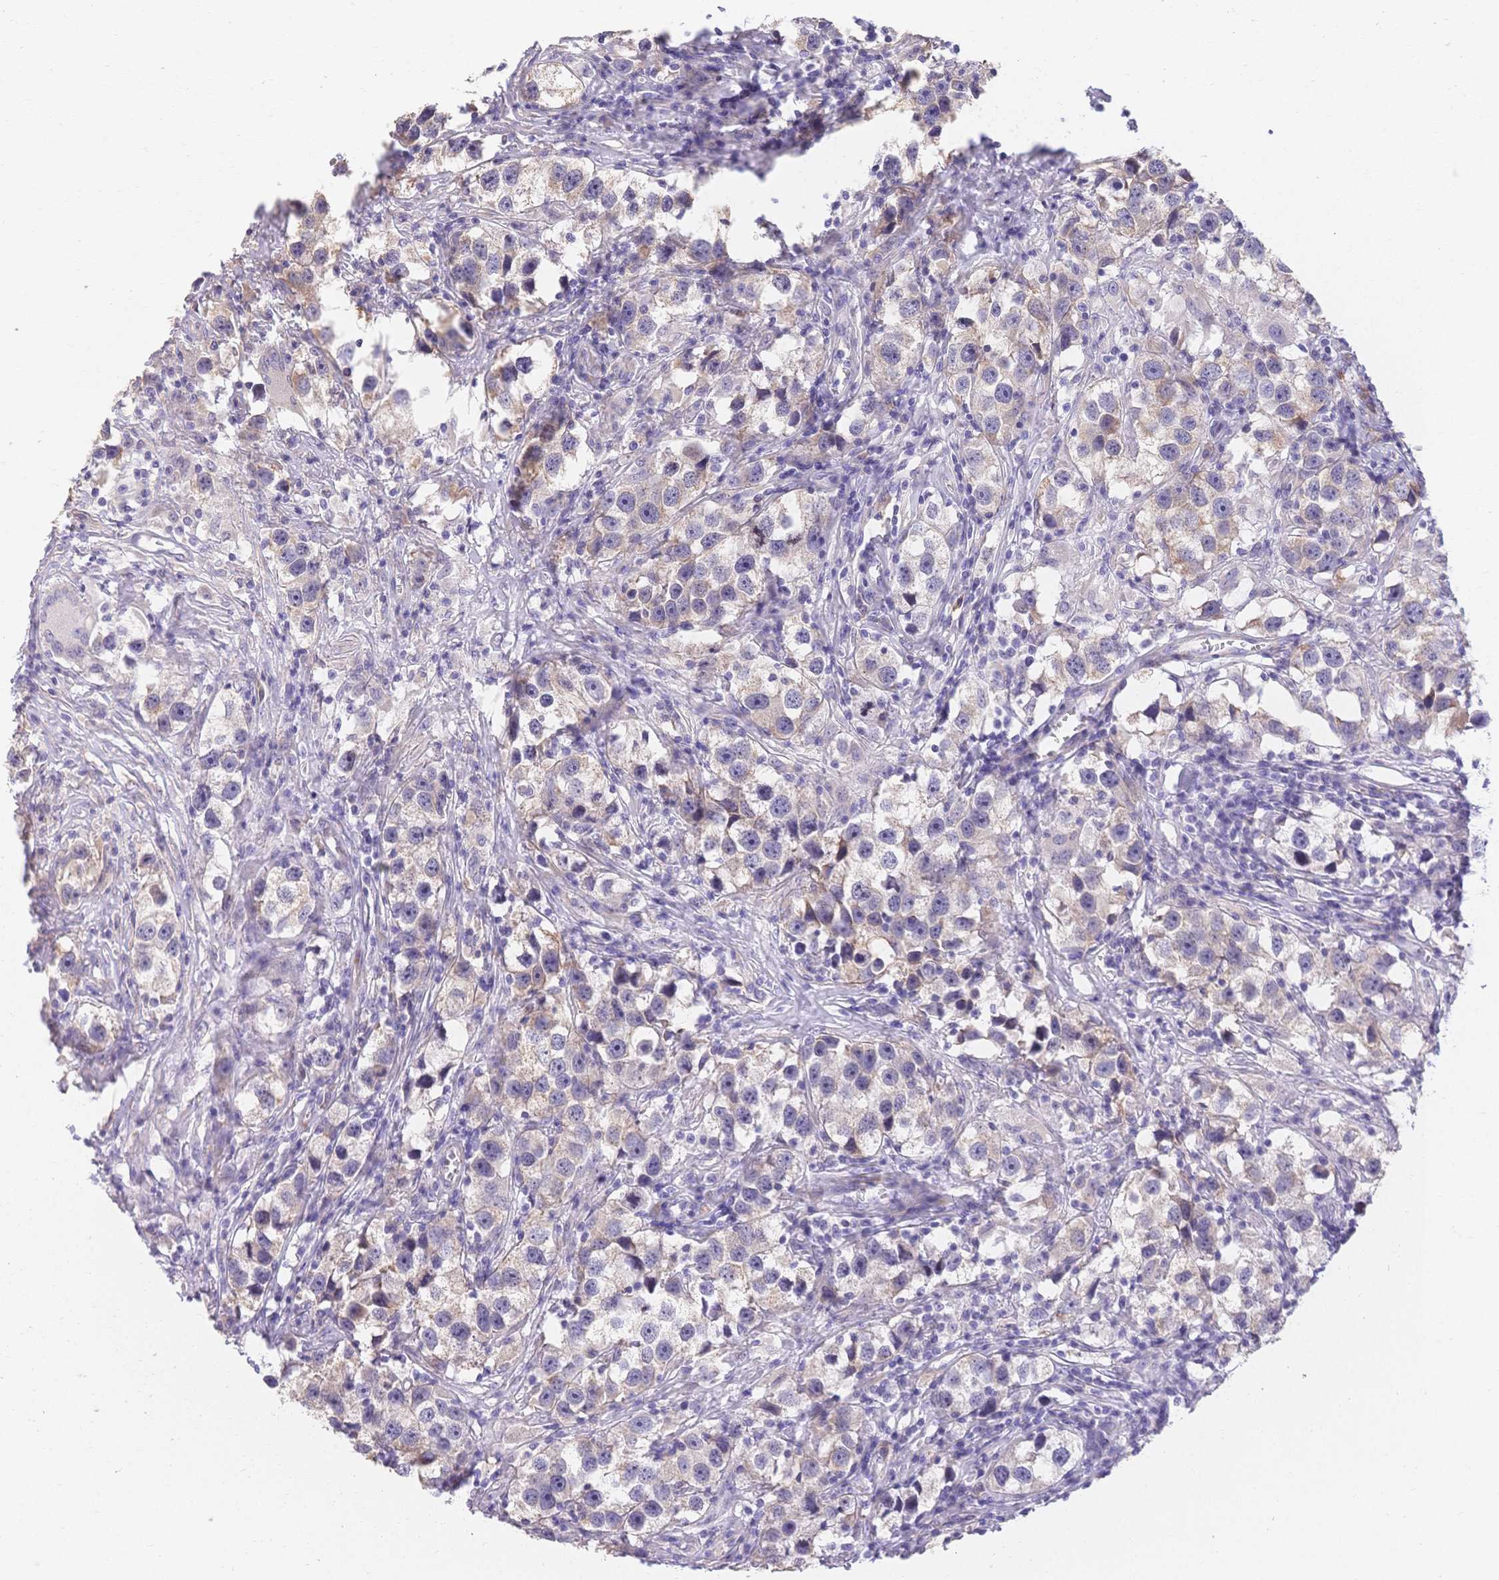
{"staining": {"intensity": "weak", "quantity": "<25%", "location": "cytoplasmic/membranous"}, "tissue": "testis cancer", "cell_type": "Tumor cells", "image_type": "cancer", "snomed": [{"axis": "morphology", "description": "Seminoma, NOS"}, {"axis": "topography", "description": "Testis"}], "caption": "Immunohistochemistry (IHC) of human testis seminoma displays no positivity in tumor cells.", "gene": "HS3ST5", "patient": {"sex": "male", "age": 49}}